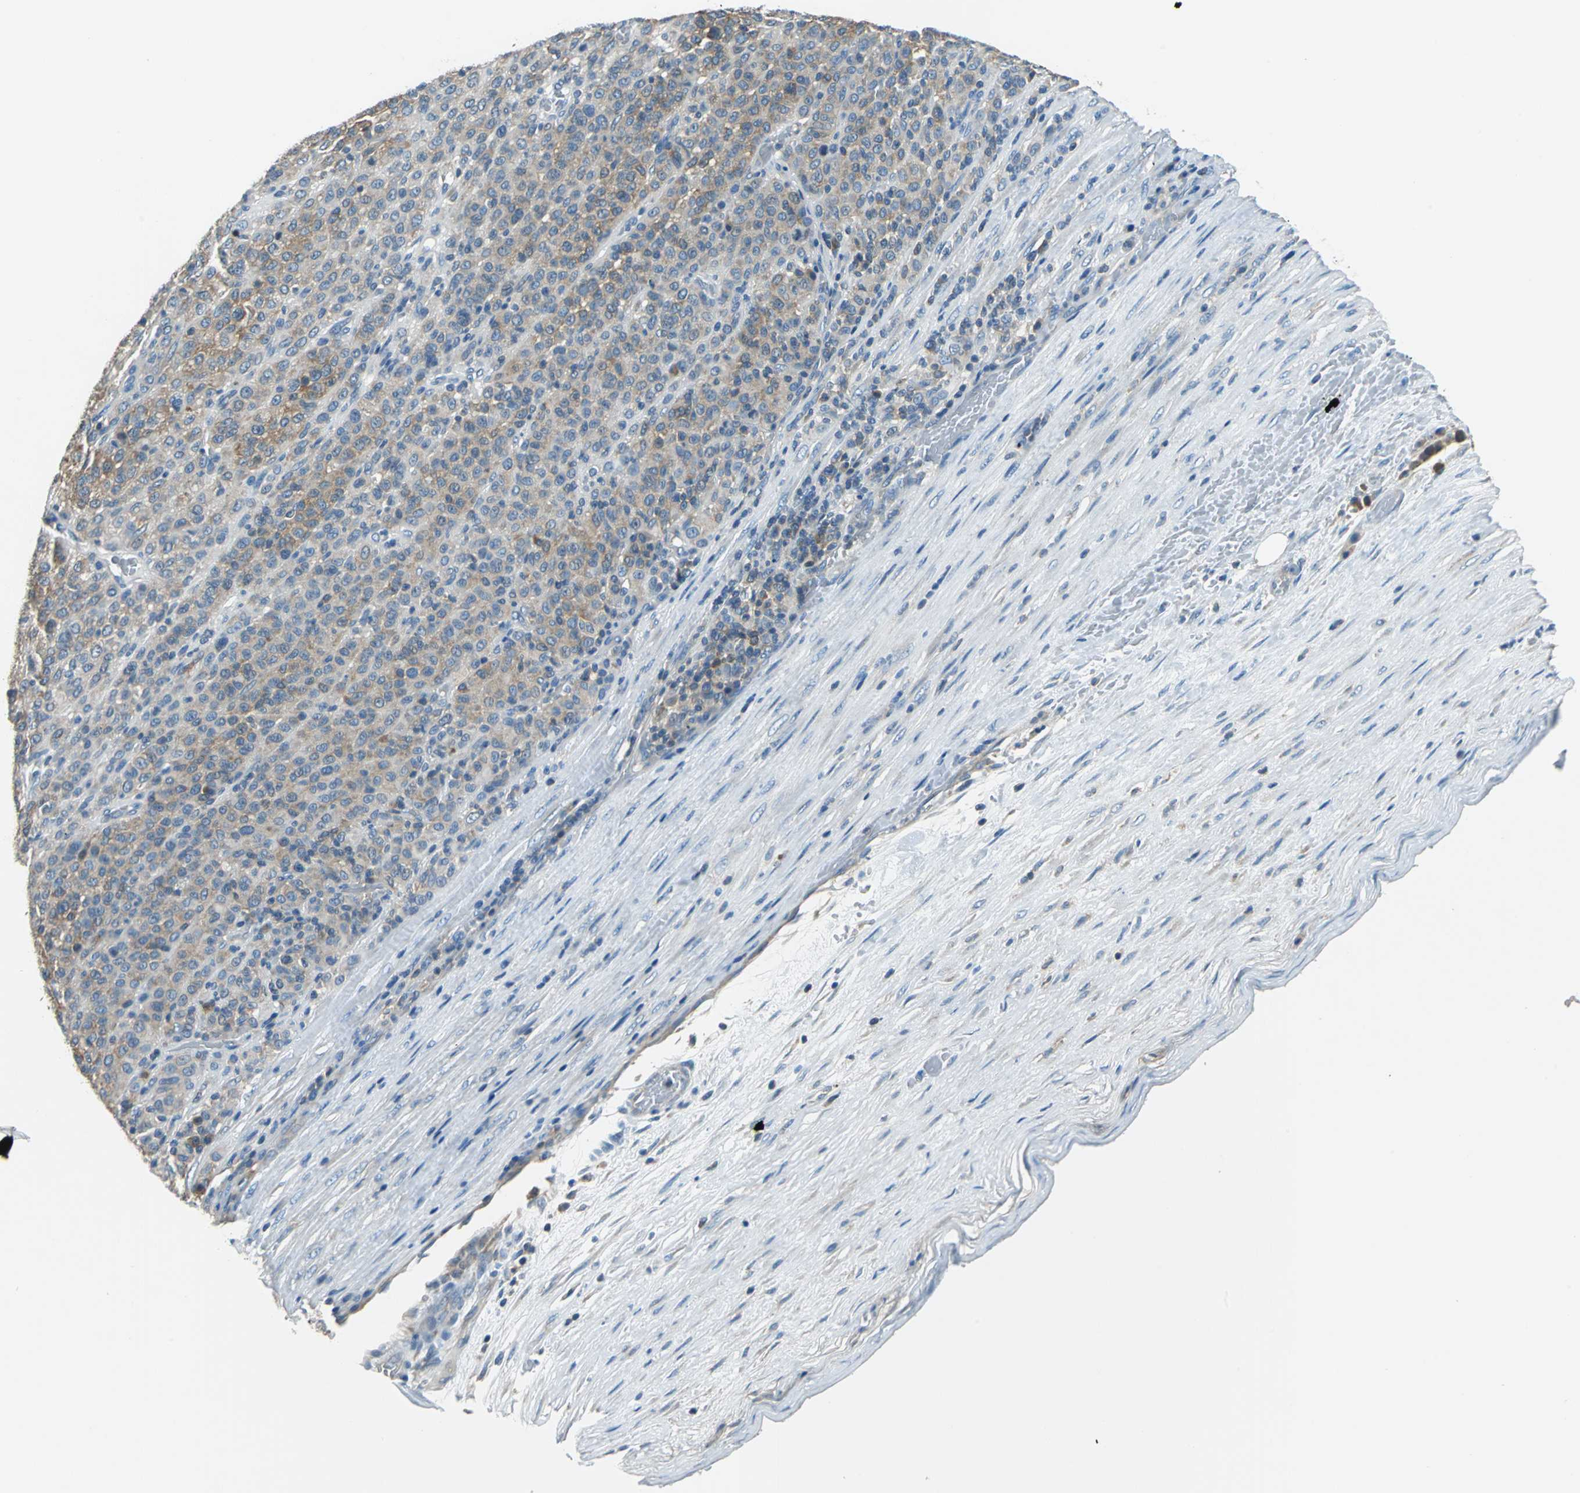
{"staining": {"intensity": "weak", "quantity": "25%-75%", "location": "cytoplasmic/membranous"}, "tissue": "melanoma", "cell_type": "Tumor cells", "image_type": "cancer", "snomed": [{"axis": "morphology", "description": "Malignant melanoma, Metastatic site"}, {"axis": "topography", "description": "Pancreas"}], "caption": "A brown stain labels weak cytoplasmic/membranous positivity of a protein in human malignant melanoma (metastatic site) tumor cells.", "gene": "PRKCA", "patient": {"sex": "female", "age": 30}}